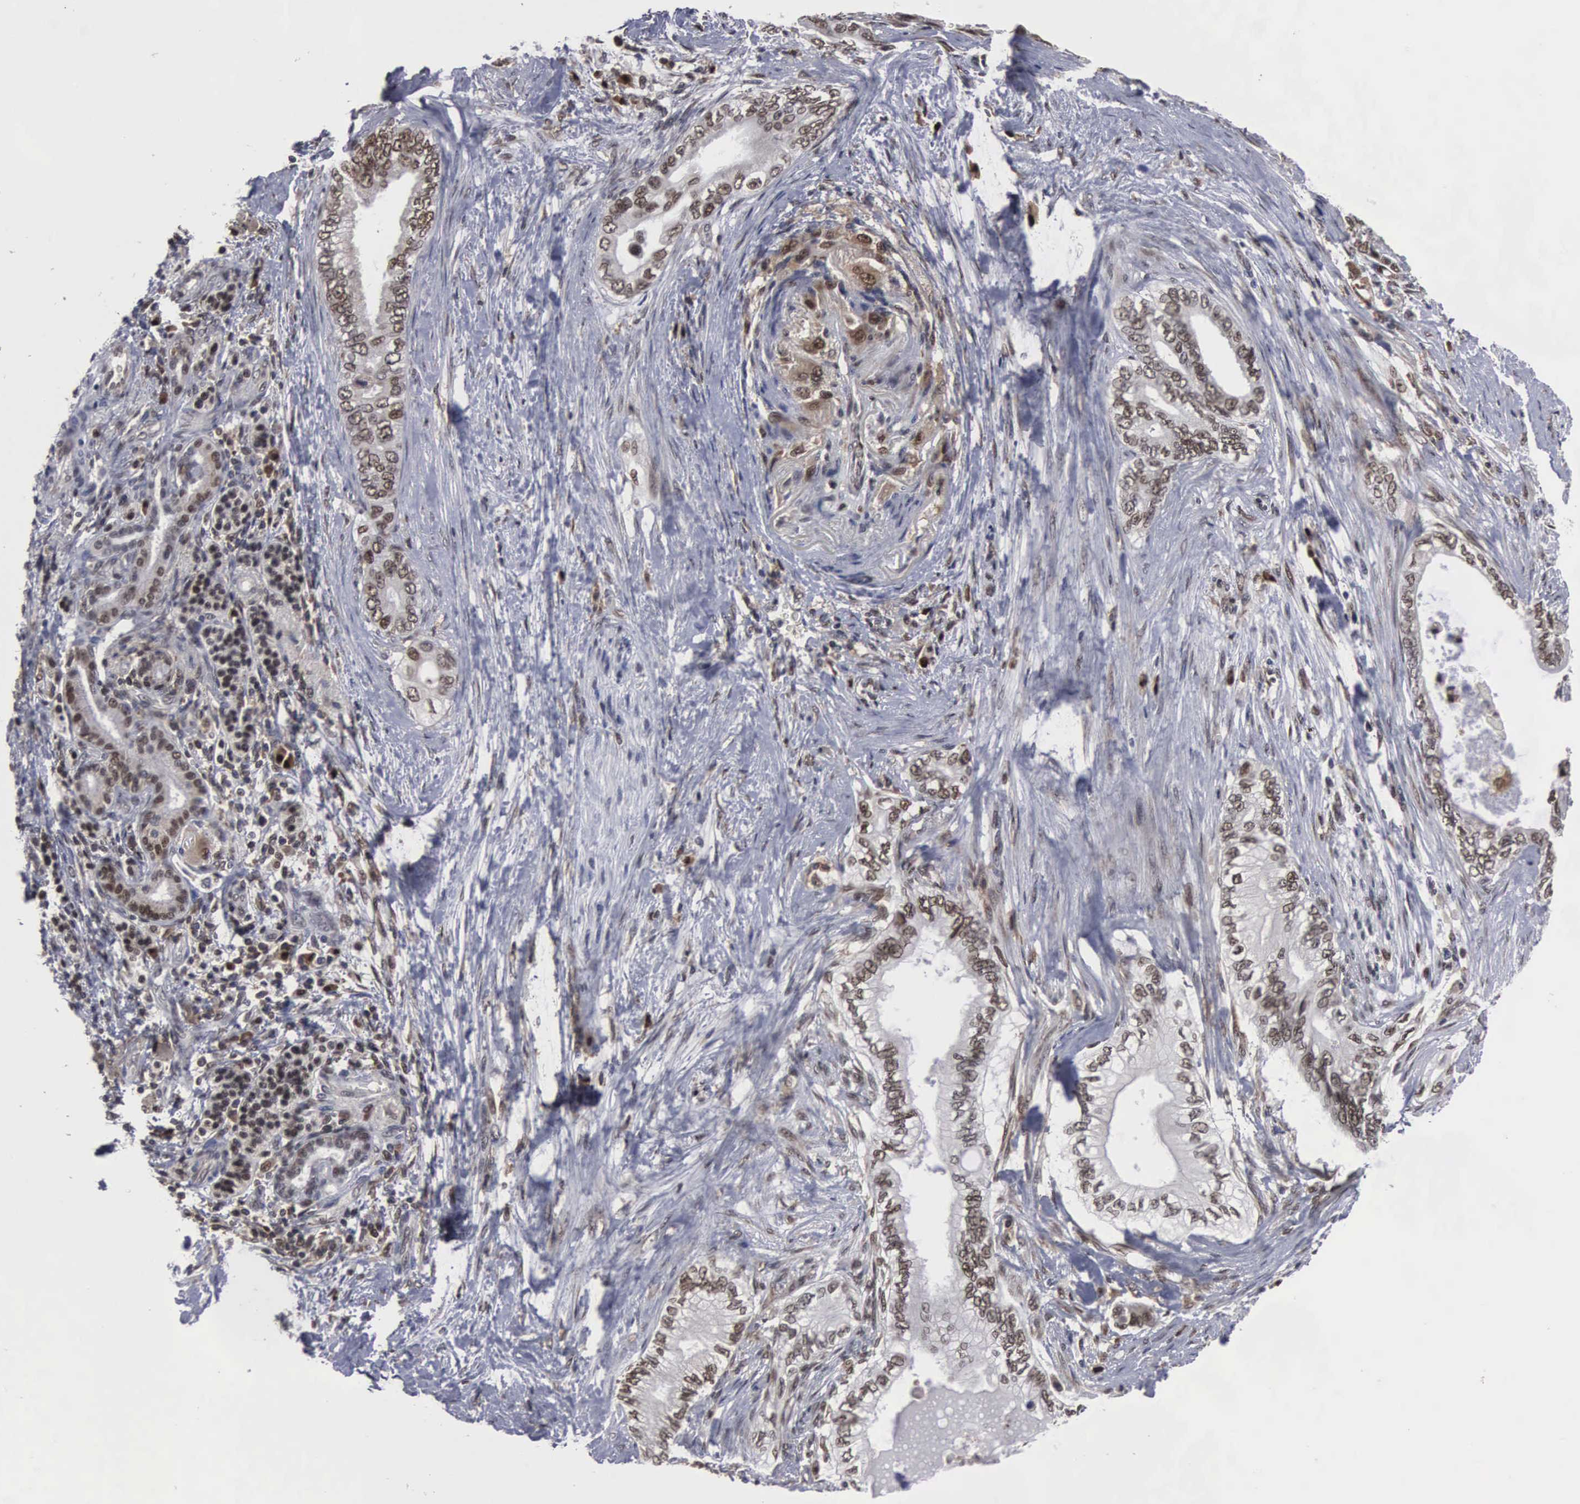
{"staining": {"intensity": "moderate", "quantity": "25%-75%", "location": "nuclear"}, "tissue": "pancreatic cancer", "cell_type": "Tumor cells", "image_type": "cancer", "snomed": [{"axis": "morphology", "description": "Adenocarcinoma, NOS"}, {"axis": "topography", "description": "Pancreas"}], "caption": "Tumor cells exhibit medium levels of moderate nuclear staining in about 25%-75% of cells in adenocarcinoma (pancreatic). (IHC, brightfield microscopy, high magnification).", "gene": "TRMT5", "patient": {"sex": "female", "age": 66}}